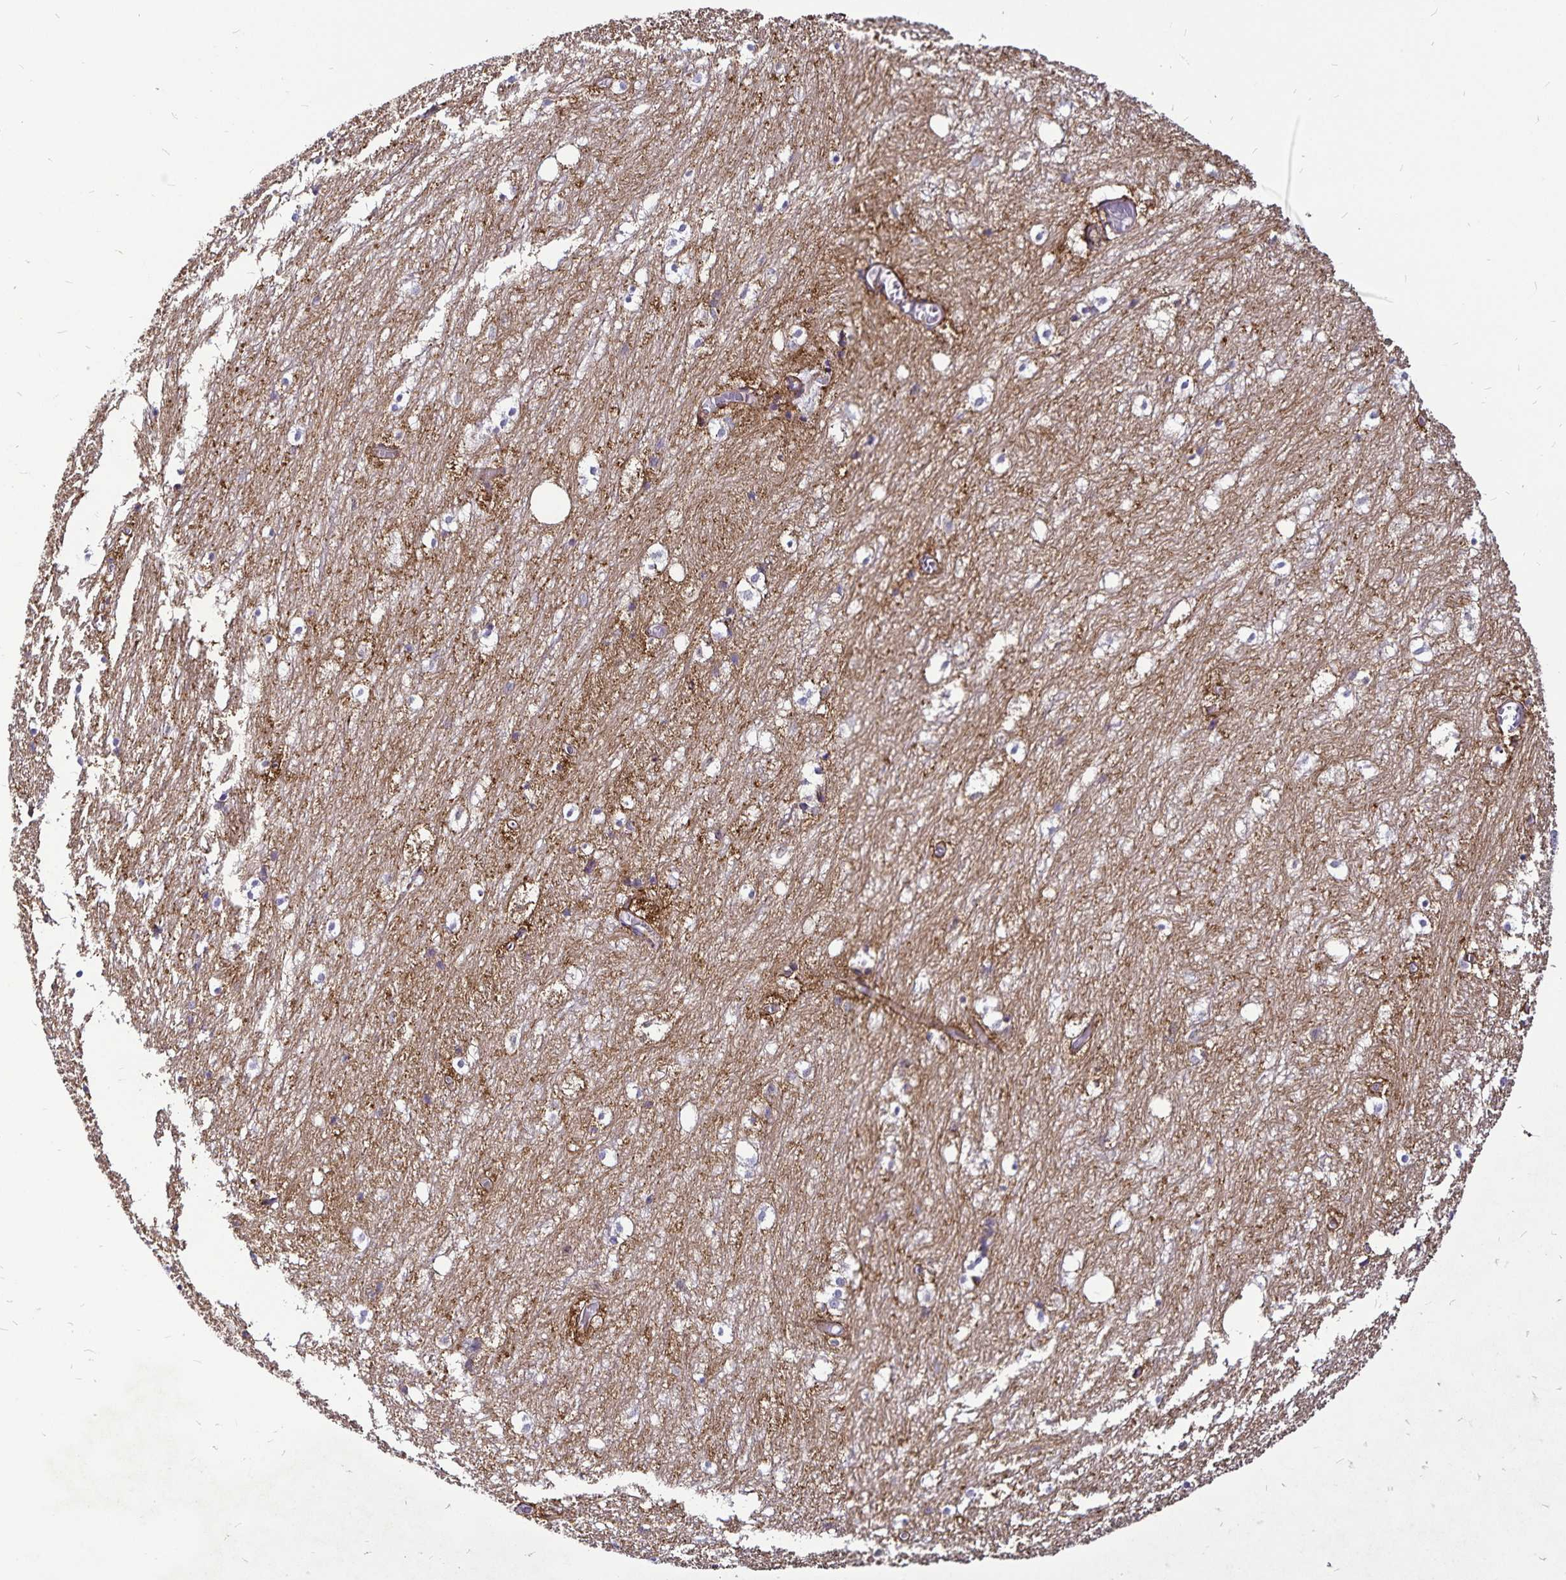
{"staining": {"intensity": "negative", "quantity": "none", "location": "none"}, "tissue": "hippocampus", "cell_type": "Glial cells", "image_type": "normal", "snomed": [{"axis": "morphology", "description": "Normal tissue, NOS"}, {"axis": "topography", "description": "Hippocampus"}], "caption": "Immunohistochemical staining of benign hippocampus demonstrates no significant expression in glial cells.", "gene": "GNG12", "patient": {"sex": "female", "age": 52}}